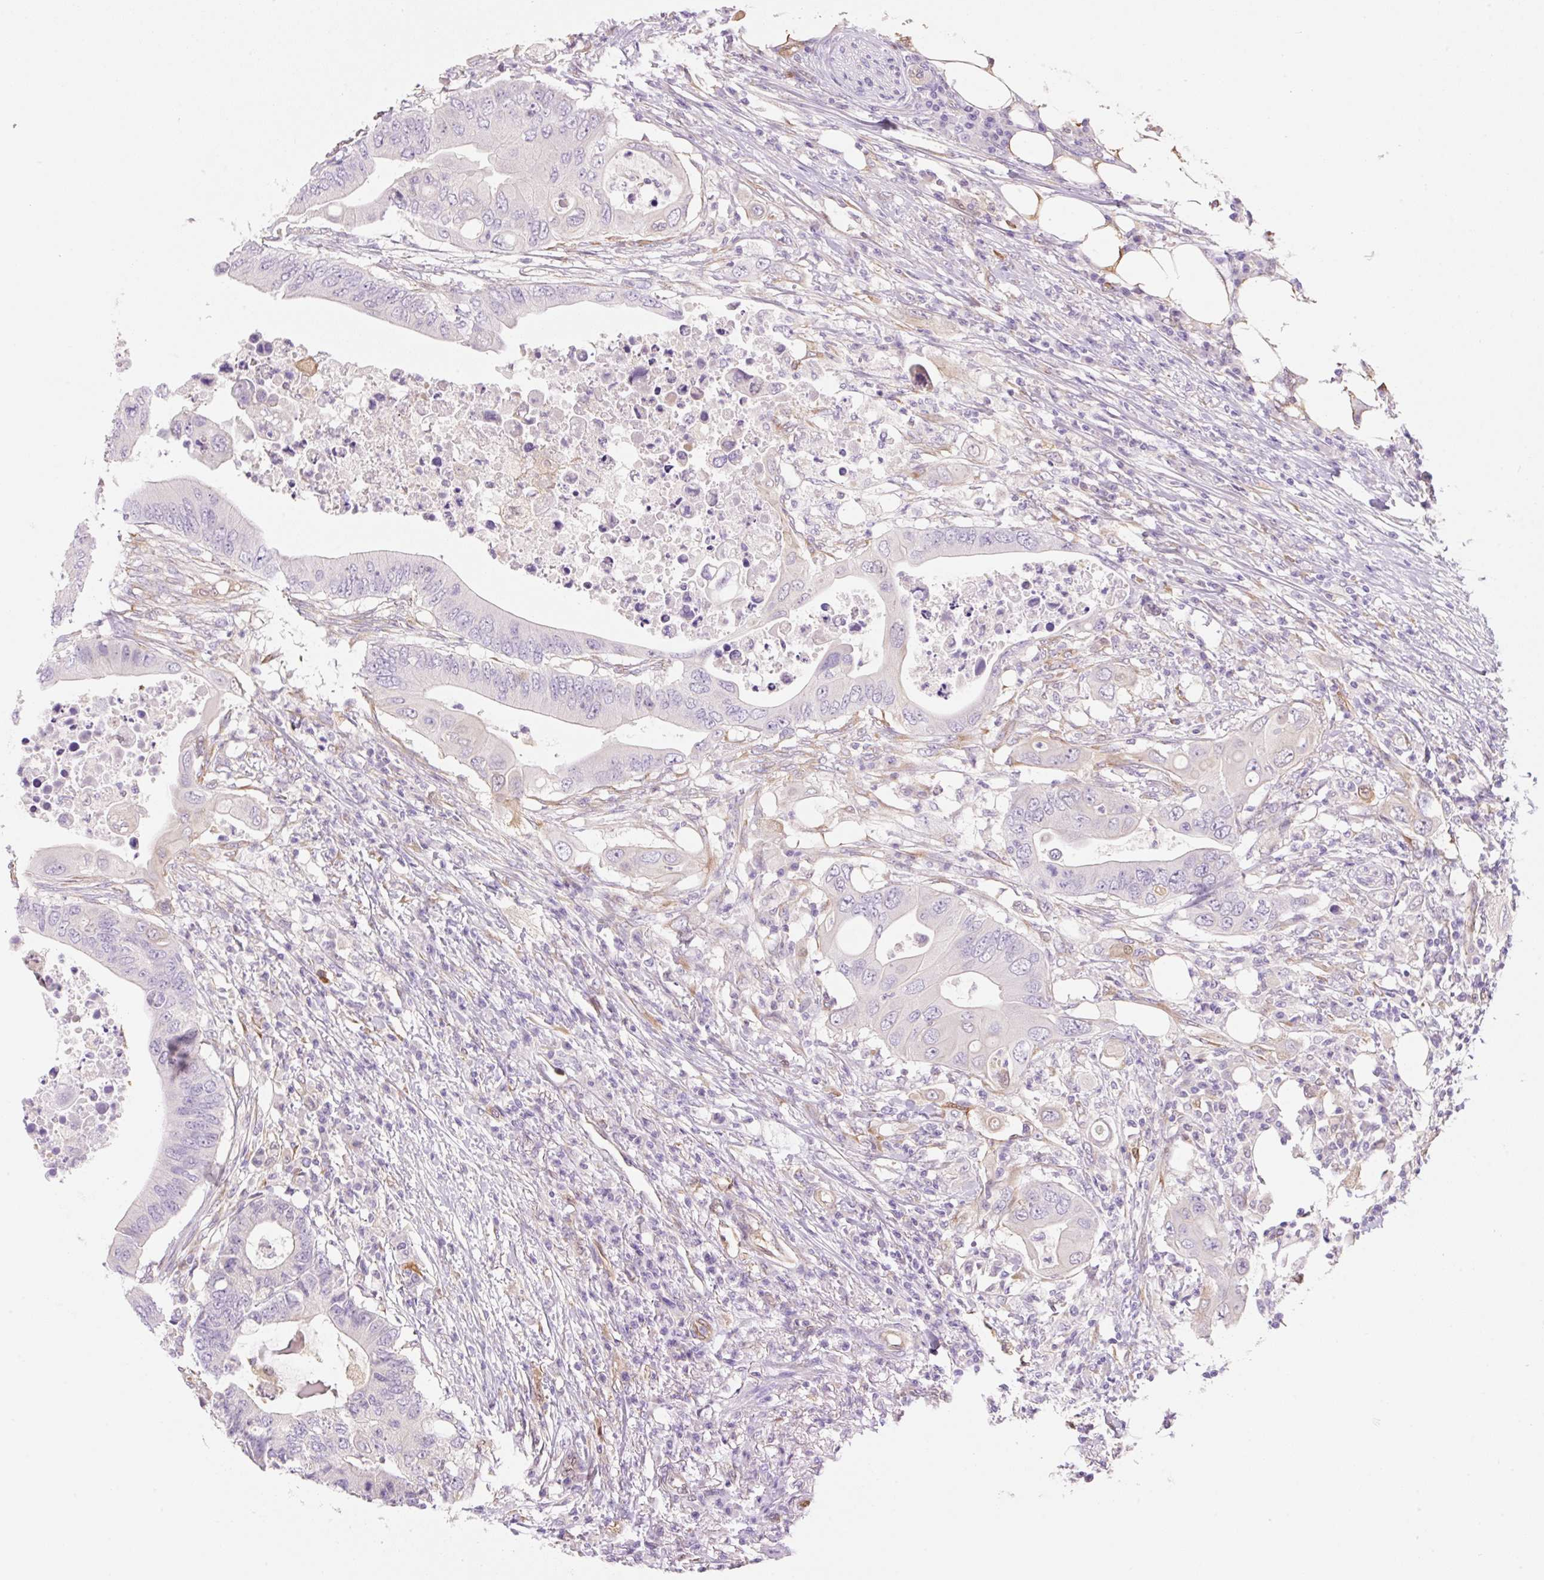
{"staining": {"intensity": "negative", "quantity": "none", "location": "none"}, "tissue": "colorectal cancer", "cell_type": "Tumor cells", "image_type": "cancer", "snomed": [{"axis": "morphology", "description": "Adenocarcinoma, NOS"}, {"axis": "topography", "description": "Colon"}], "caption": "A high-resolution image shows immunohistochemistry staining of adenocarcinoma (colorectal), which demonstrates no significant positivity in tumor cells.", "gene": "FABP5", "patient": {"sex": "male", "age": 71}}